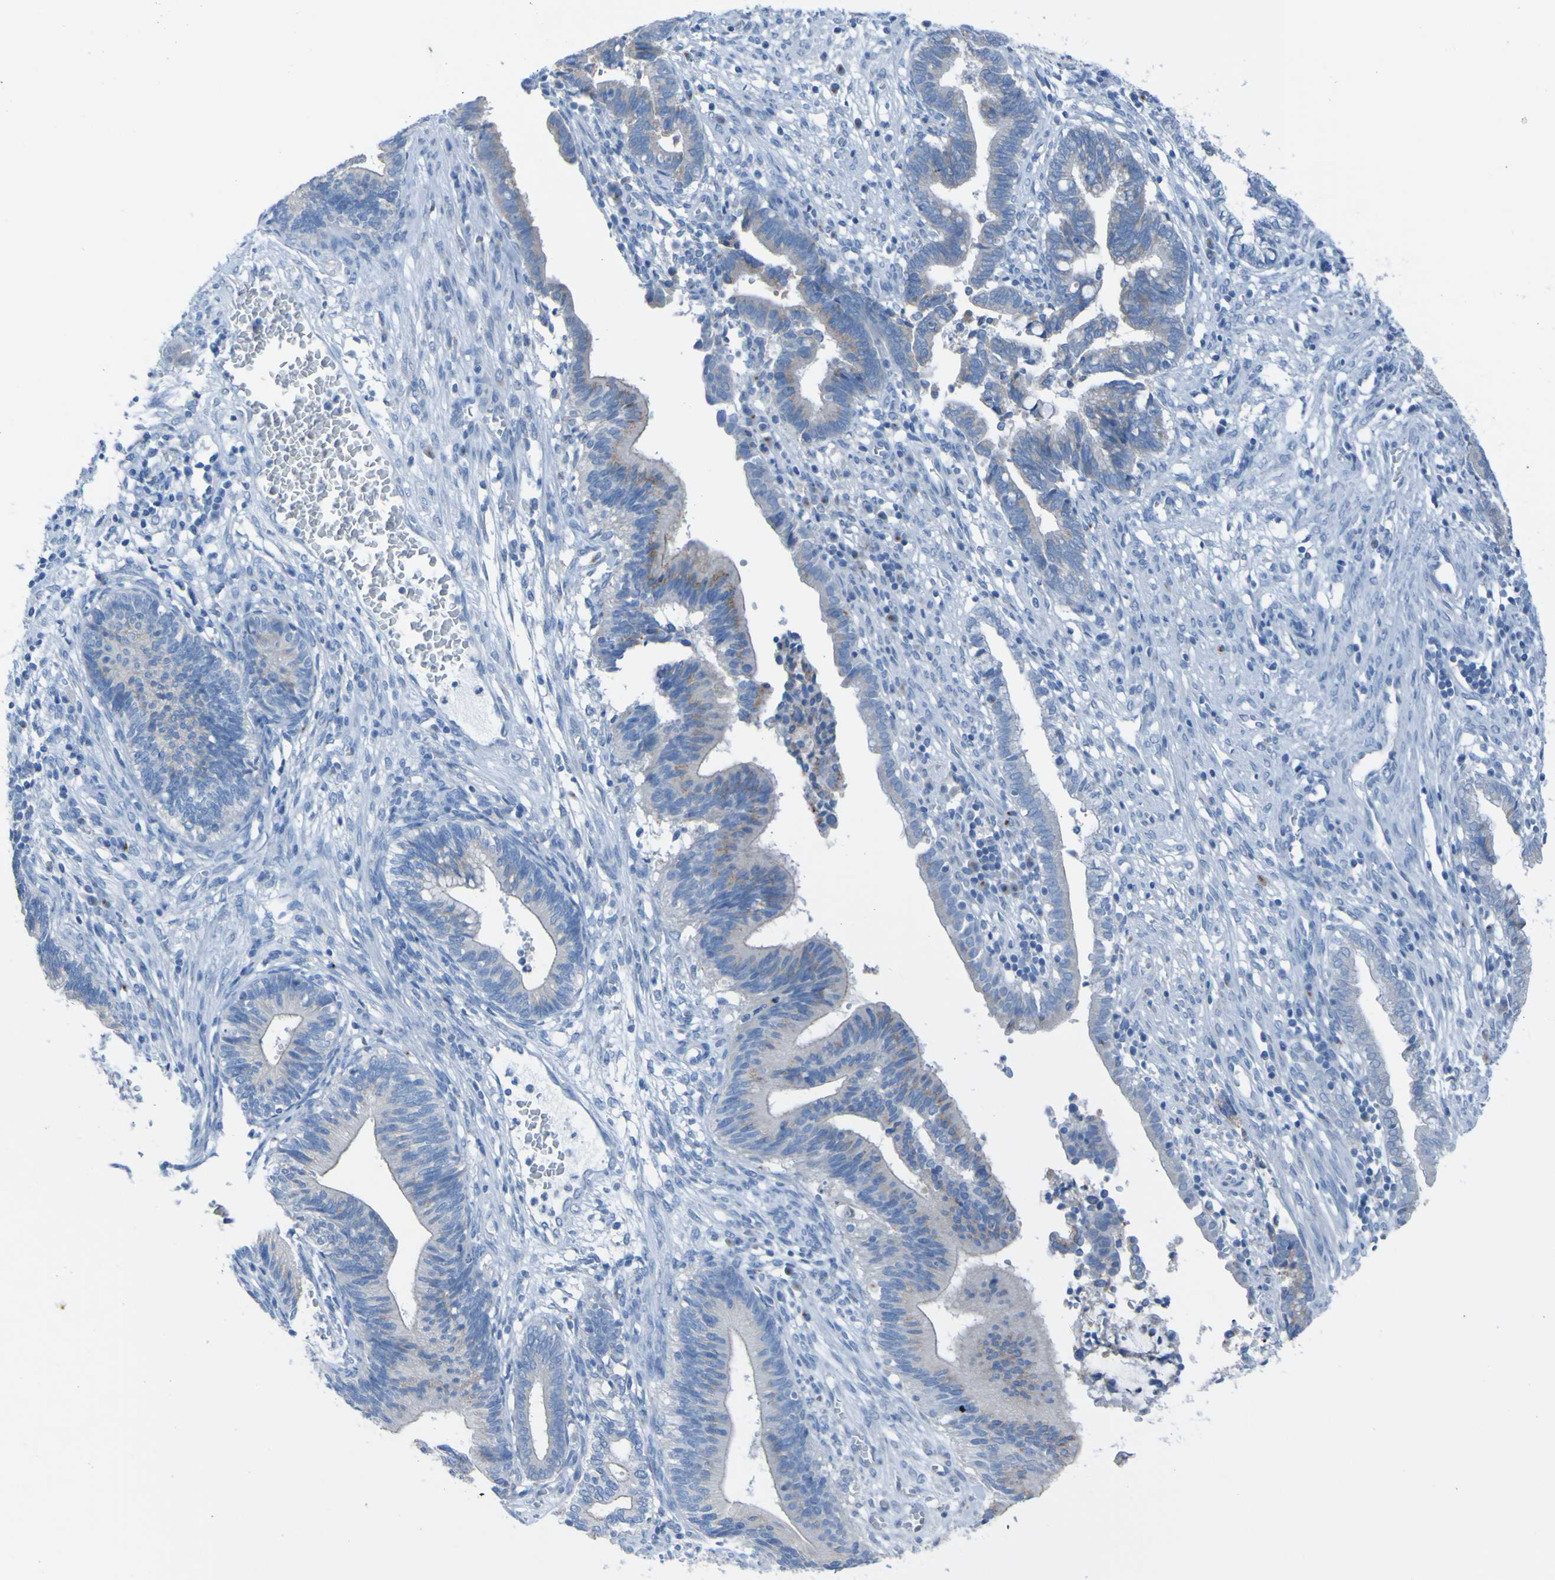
{"staining": {"intensity": "negative", "quantity": "none", "location": "none"}, "tissue": "cervical cancer", "cell_type": "Tumor cells", "image_type": "cancer", "snomed": [{"axis": "morphology", "description": "Adenocarcinoma, NOS"}, {"axis": "topography", "description": "Cervix"}], "caption": "The image exhibits no staining of tumor cells in cervical cancer (adenocarcinoma). The staining is performed using DAB (3,3'-diaminobenzidine) brown chromogen with nuclei counter-stained in using hematoxylin.", "gene": "ACMSD", "patient": {"sex": "female", "age": 44}}